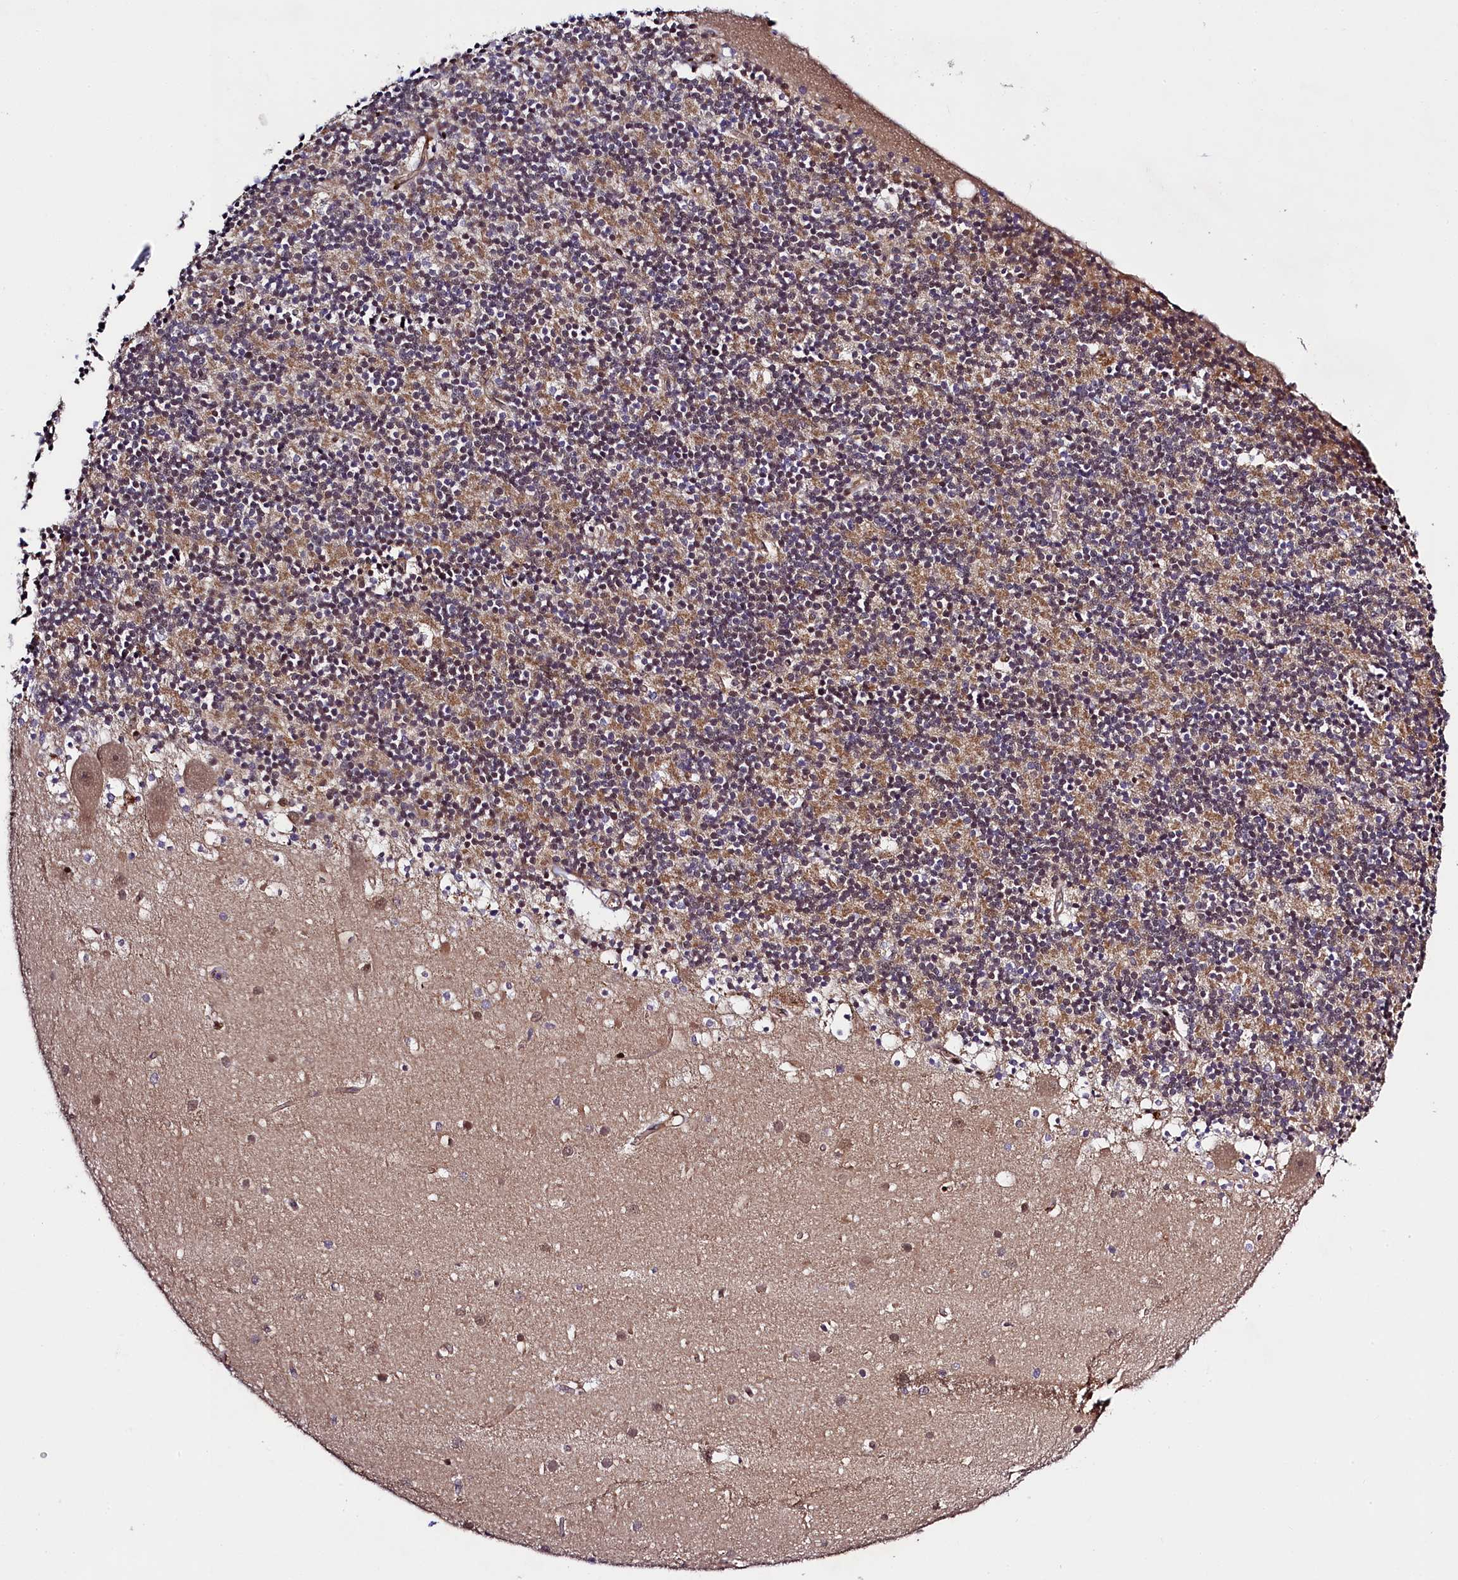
{"staining": {"intensity": "moderate", "quantity": "25%-75%", "location": "cytoplasmic/membranous"}, "tissue": "cerebellum", "cell_type": "Cells in granular layer", "image_type": "normal", "snomed": [{"axis": "morphology", "description": "Normal tissue, NOS"}, {"axis": "topography", "description": "Cerebellum"}], "caption": "A medium amount of moderate cytoplasmic/membranous expression is seen in approximately 25%-75% of cells in granular layer in benign cerebellum.", "gene": "SNRK", "patient": {"sex": "male", "age": 54}}